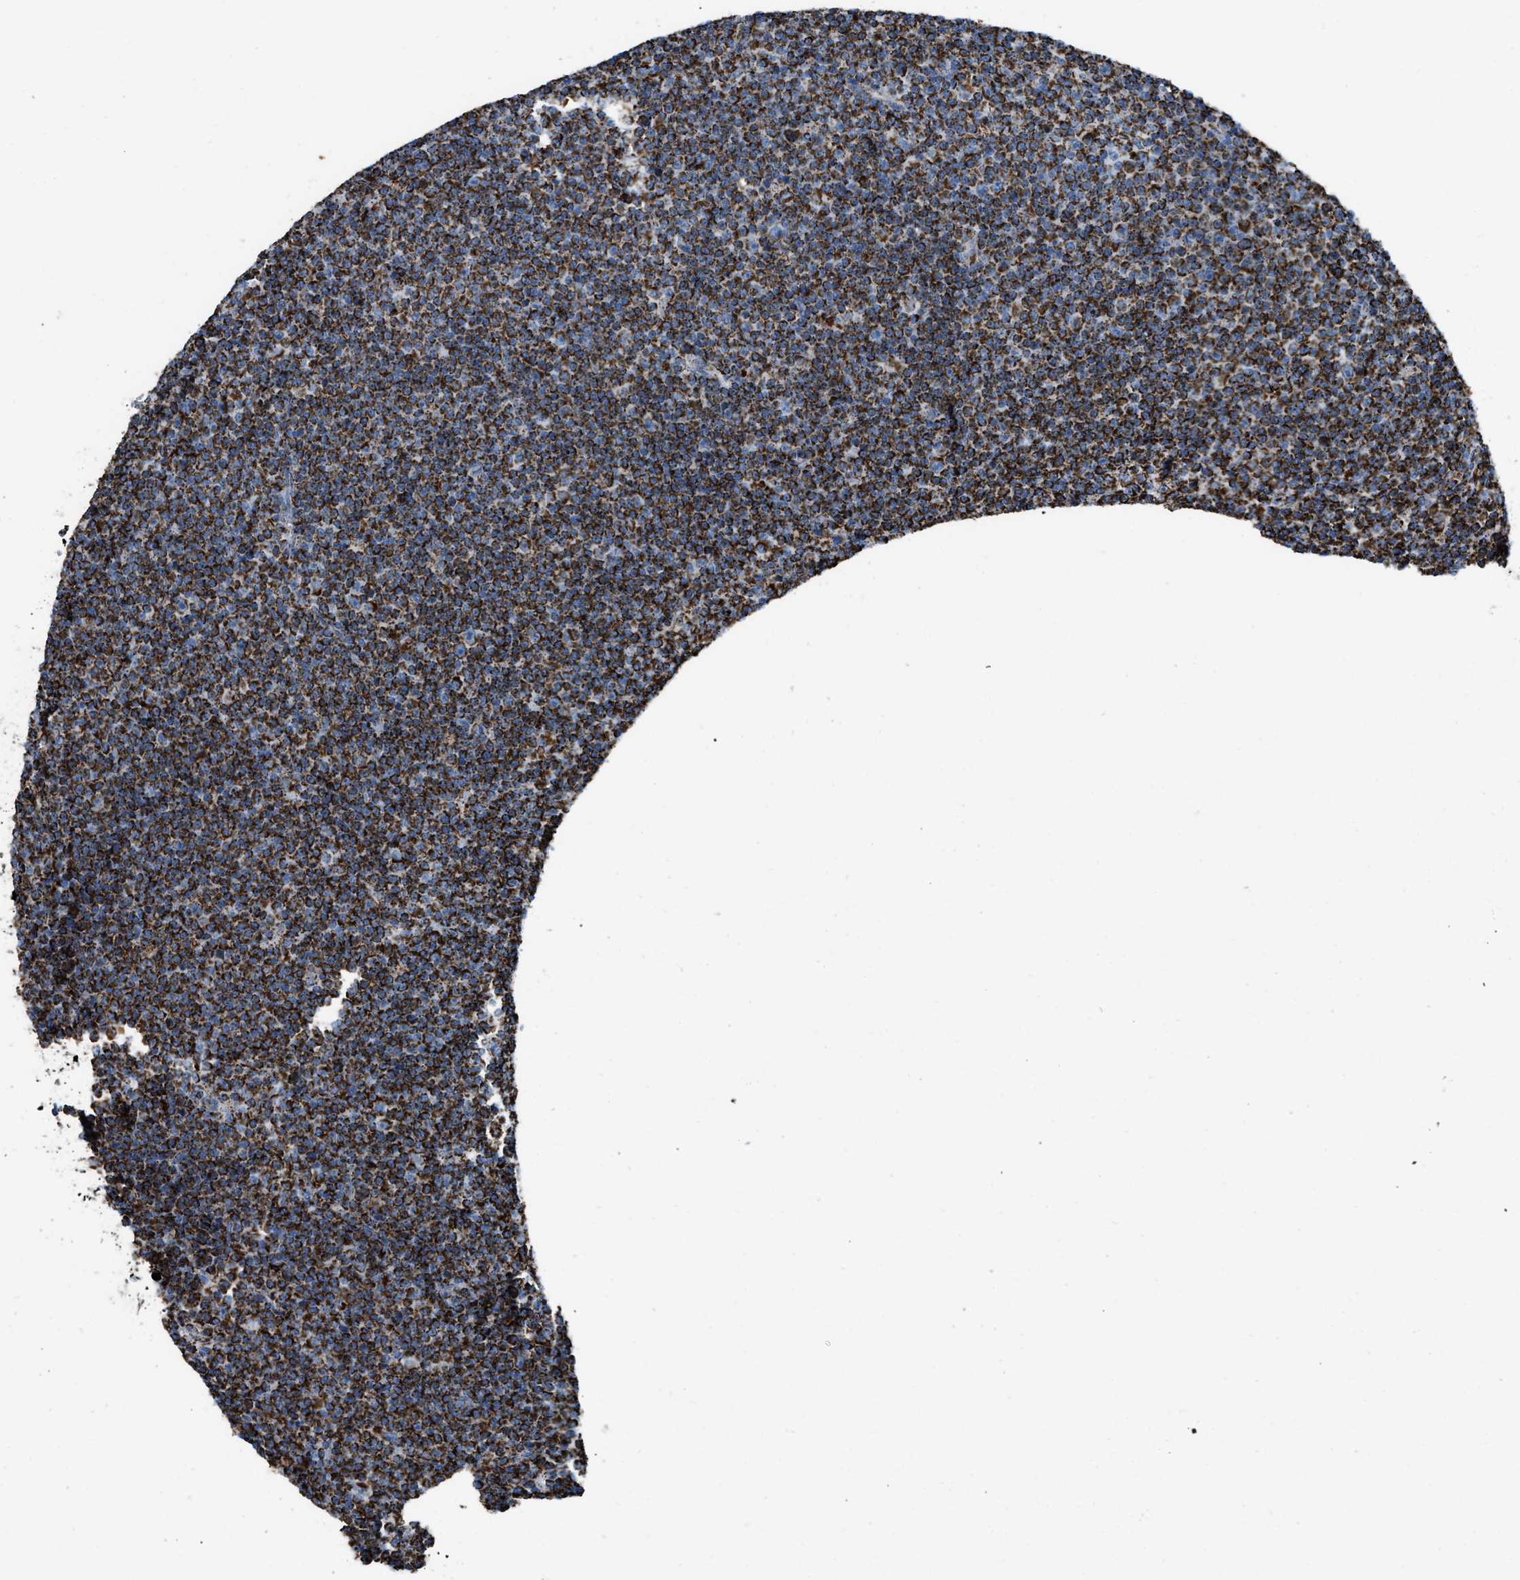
{"staining": {"intensity": "strong", "quantity": ">75%", "location": "cytoplasmic/membranous"}, "tissue": "lymphoma", "cell_type": "Tumor cells", "image_type": "cancer", "snomed": [{"axis": "morphology", "description": "Malignant lymphoma, non-Hodgkin's type, Low grade"}, {"axis": "topography", "description": "Lymph node"}], "caption": "Immunohistochemistry histopathology image of neoplastic tissue: human malignant lymphoma, non-Hodgkin's type (low-grade) stained using IHC reveals high levels of strong protein expression localized specifically in the cytoplasmic/membranous of tumor cells, appearing as a cytoplasmic/membranous brown color.", "gene": "ETFB", "patient": {"sex": "female", "age": 67}}